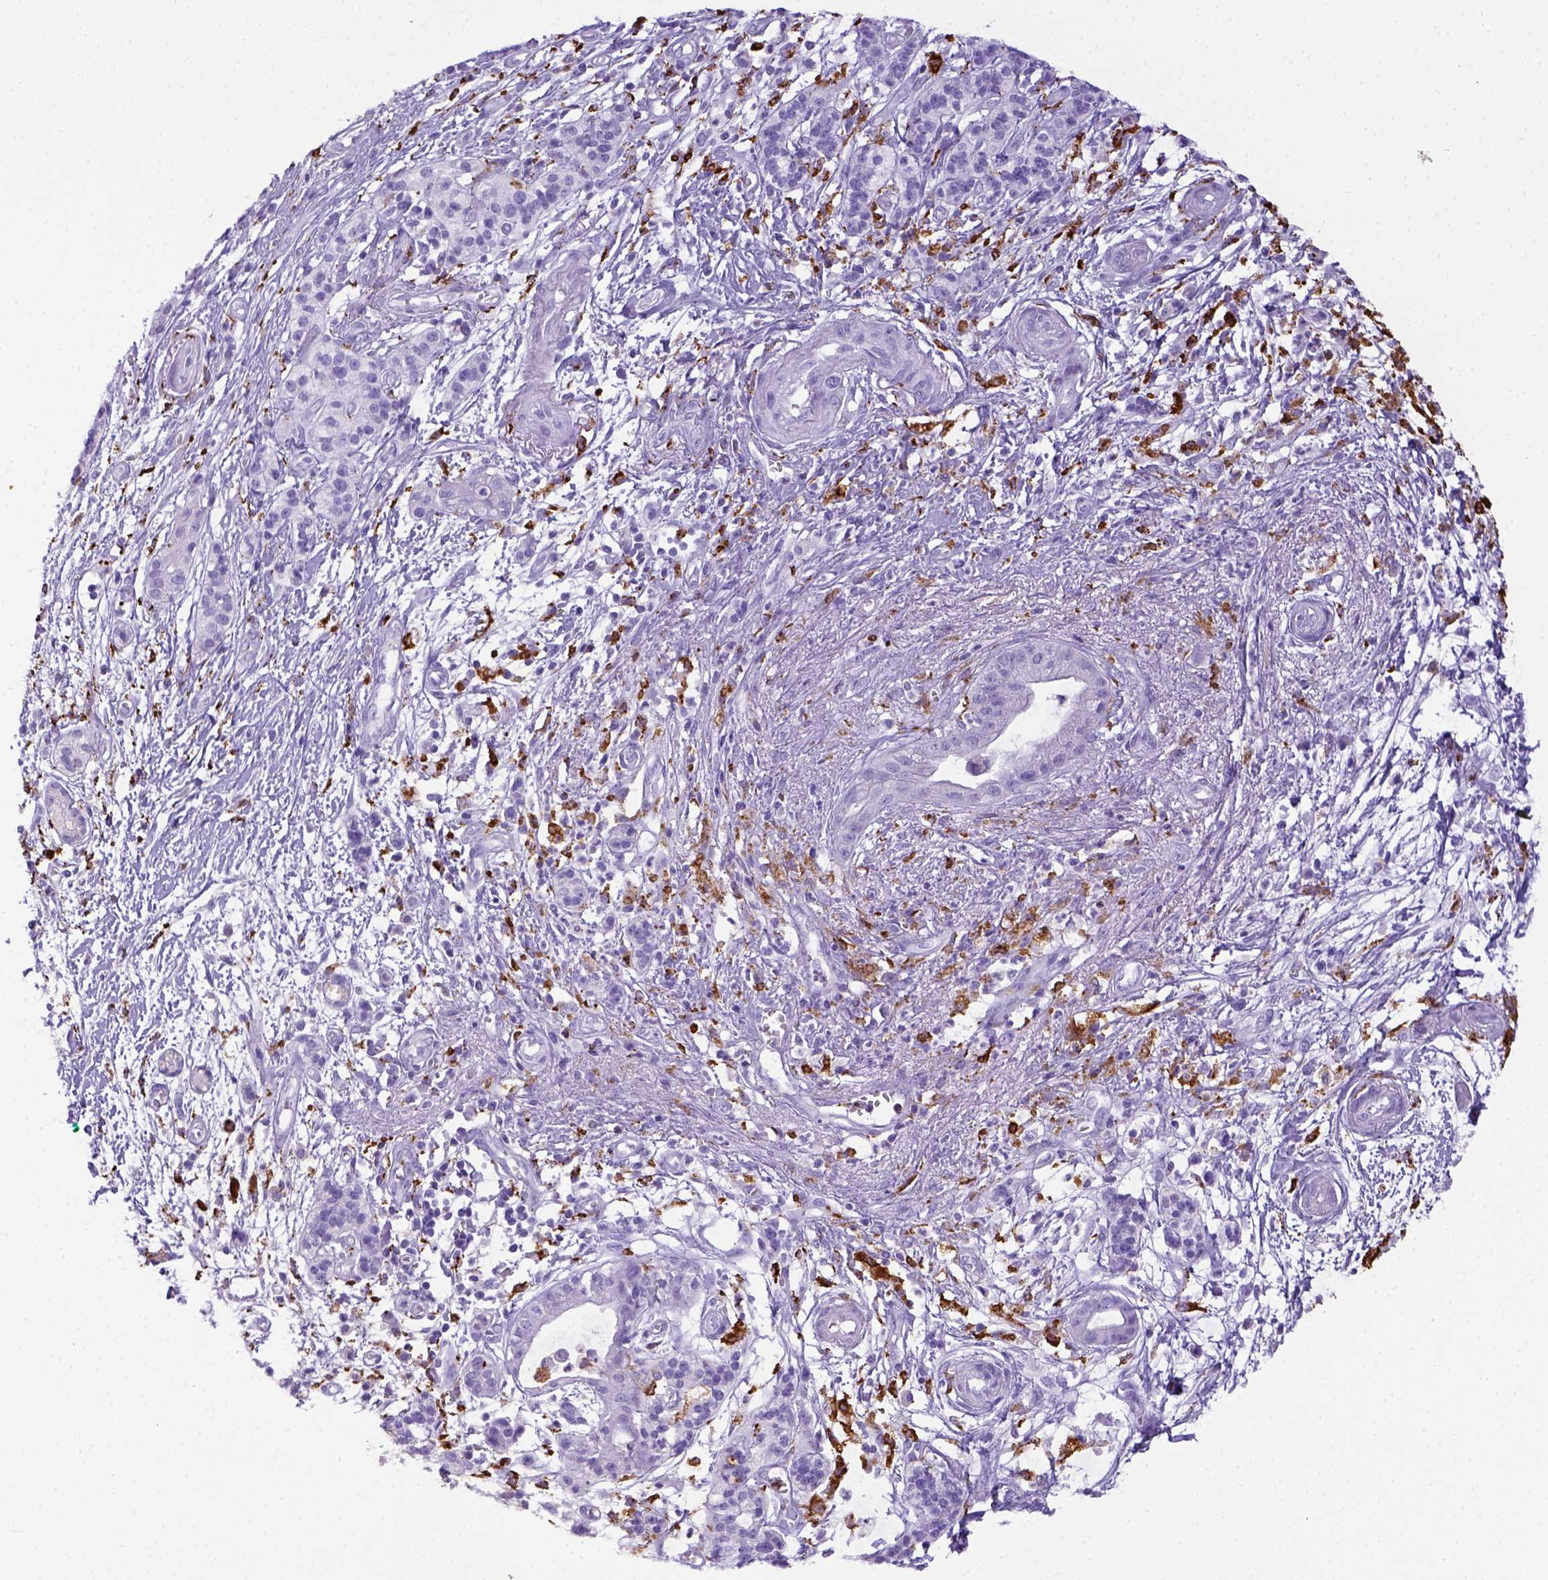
{"staining": {"intensity": "negative", "quantity": "none", "location": "none"}, "tissue": "pancreatic cancer", "cell_type": "Tumor cells", "image_type": "cancer", "snomed": [{"axis": "morphology", "description": "Normal tissue, NOS"}, {"axis": "morphology", "description": "Adenocarcinoma, NOS"}, {"axis": "topography", "description": "Lymph node"}, {"axis": "topography", "description": "Pancreas"}], "caption": "Immunohistochemistry (IHC) of pancreatic adenocarcinoma shows no staining in tumor cells.", "gene": "CD68", "patient": {"sex": "female", "age": 58}}